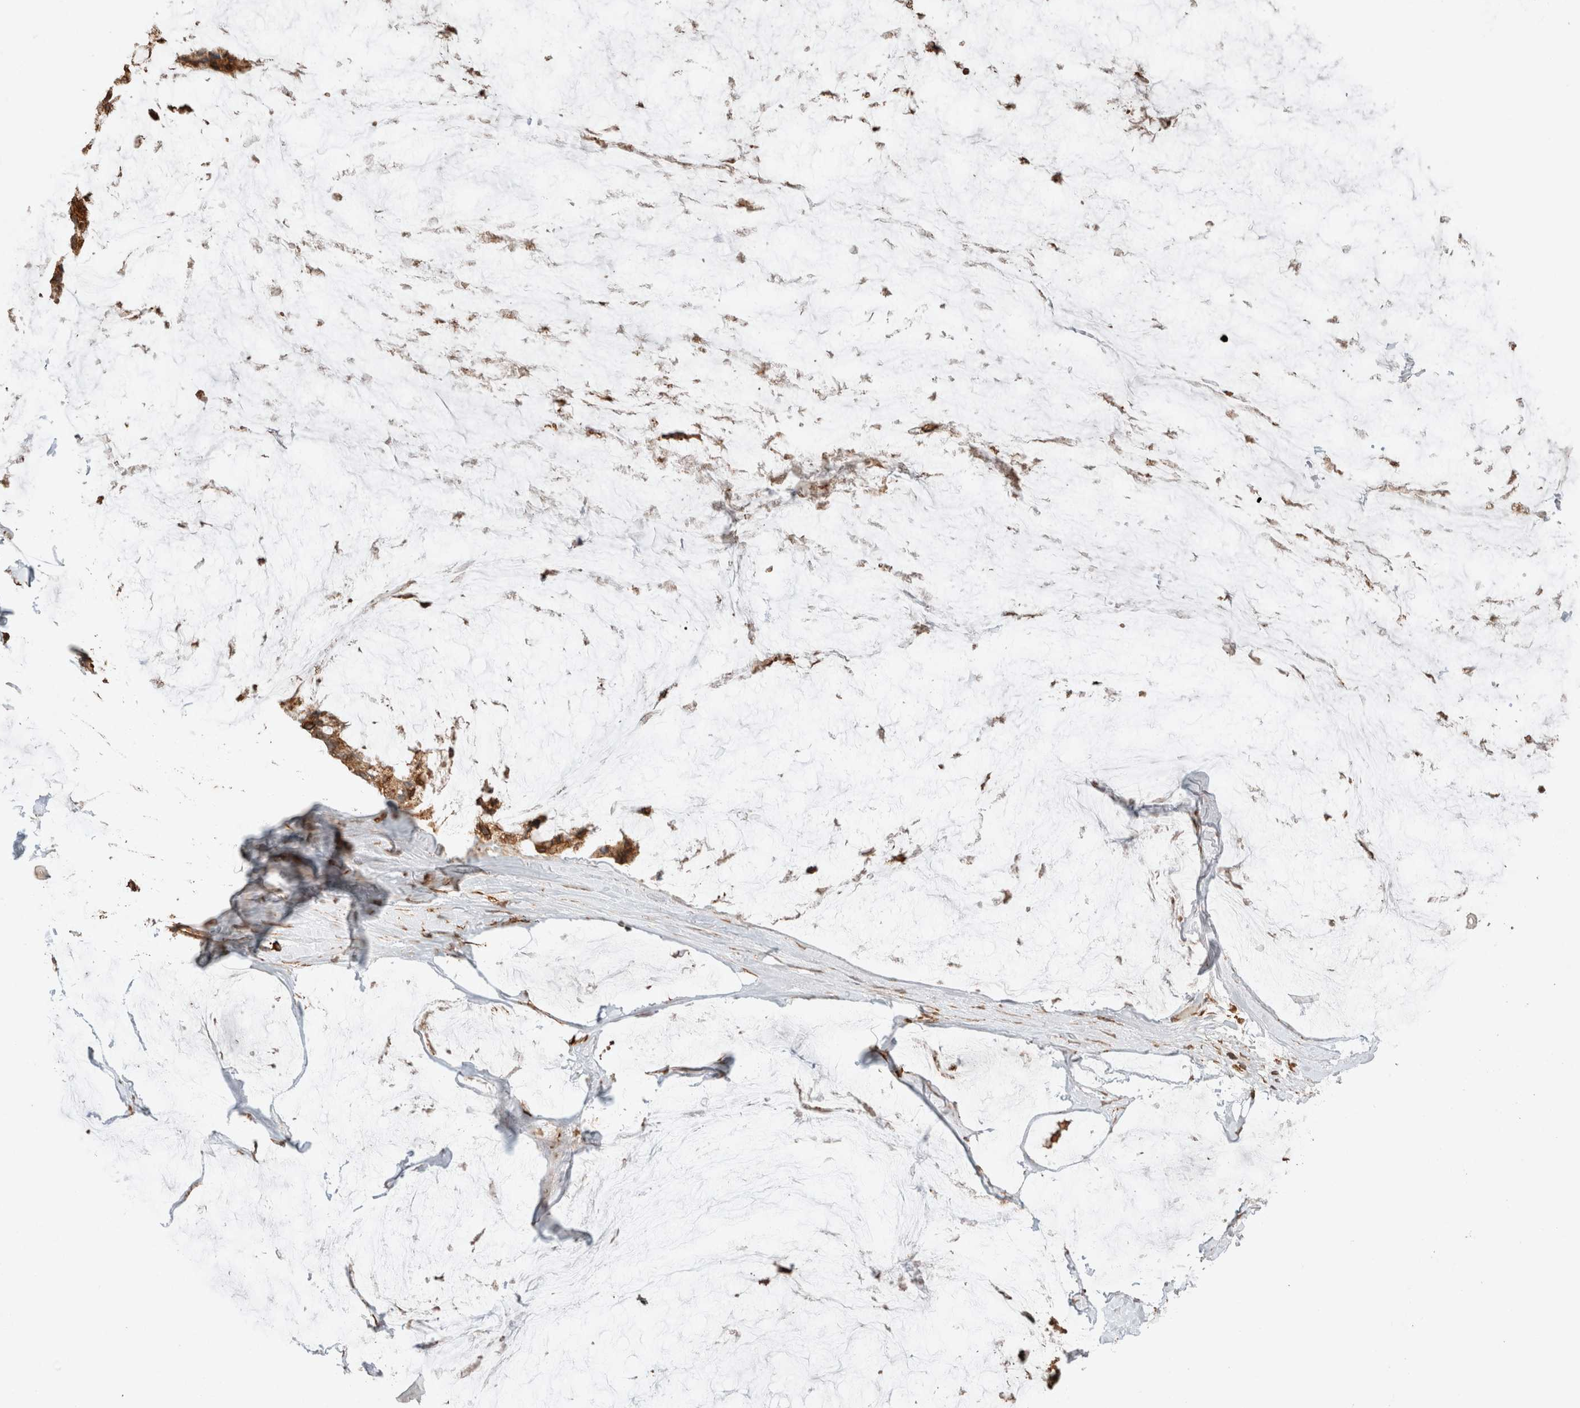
{"staining": {"intensity": "moderate", "quantity": ">75%", "location": "cytoplasmic/membranous"}, "tissue": "ovarian cancer", "cell_type": "Tumor cells", "image_type": "cancer", "snomed": [{"axis": "morphology", "description": "Cystadenocarcinoma, mucinous, NOS"}, {"axis": "topography", "description": "Ovary"}], "caption": "Protein expression analysis of human mucinous cystadenocarcinoma (ovarian) reveals moderate cytoplasmic/membranous staining in approximately >75% of tumor cells.", "gene": "ERAP1", "patient": {"sex": "female", "age": 39}}